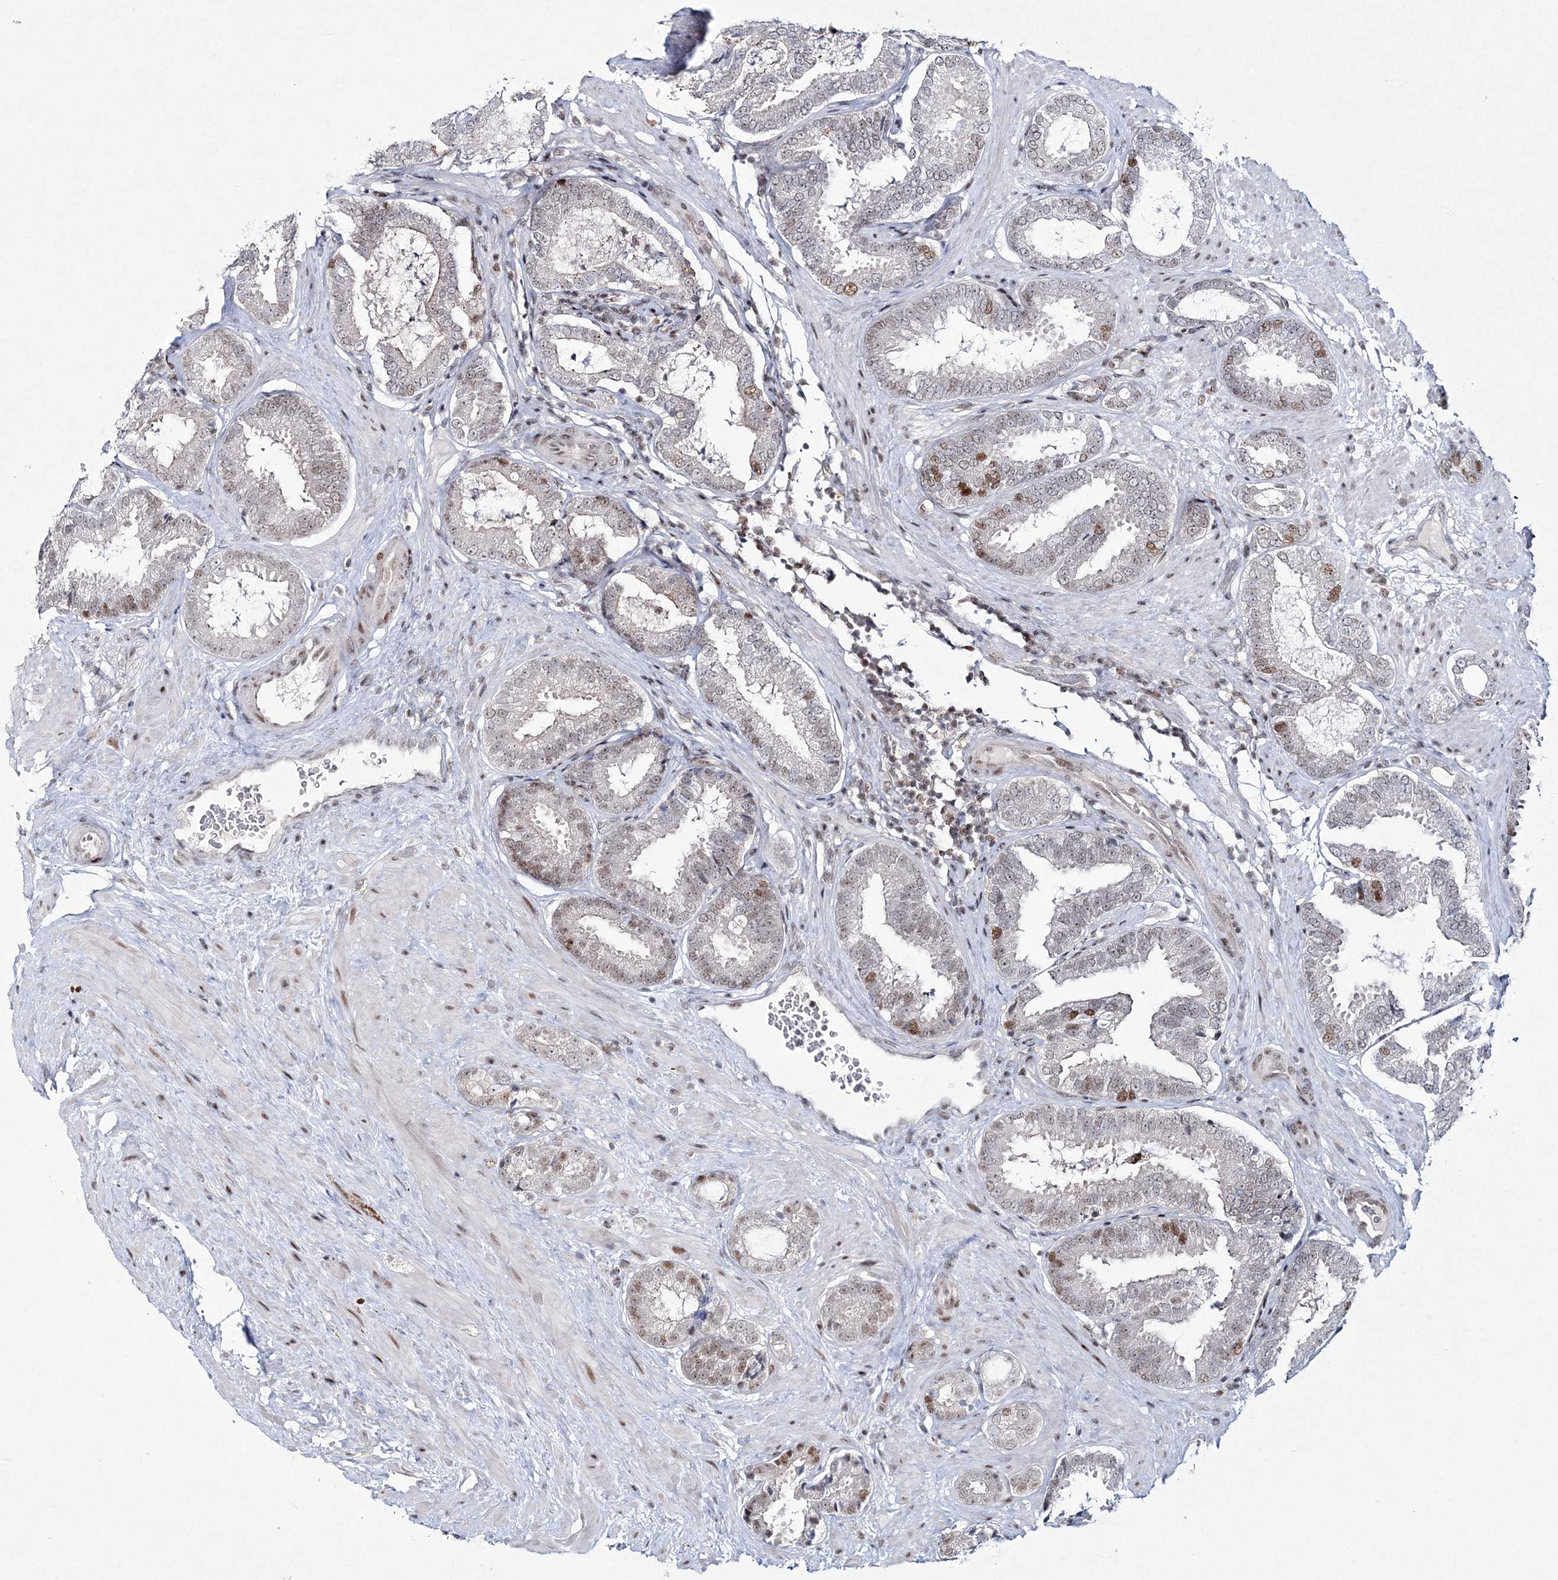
{"staining": {"intensity": "moderate", "quantity": "<25%", "location": "nuclear"}, "tissue": "prostate cancer", "cell_type": "Tumor cells", "image_type": "cancer", "snomed": [{"axis": "morphology", "description": "Adenocarcinoma, Low grade"}, {"axis": "topography", "description": "Prostate"}], "caption": "This micrograph reveals immunohistochemistry (IHC) staining of prostate cancer (adenocarcinoma (low-grade)), with low moderate nuclear expression in approximately <25% of tumor cells.", "gene": "LRRFIP2", "patient": {"sex": "male", "age": 71}}